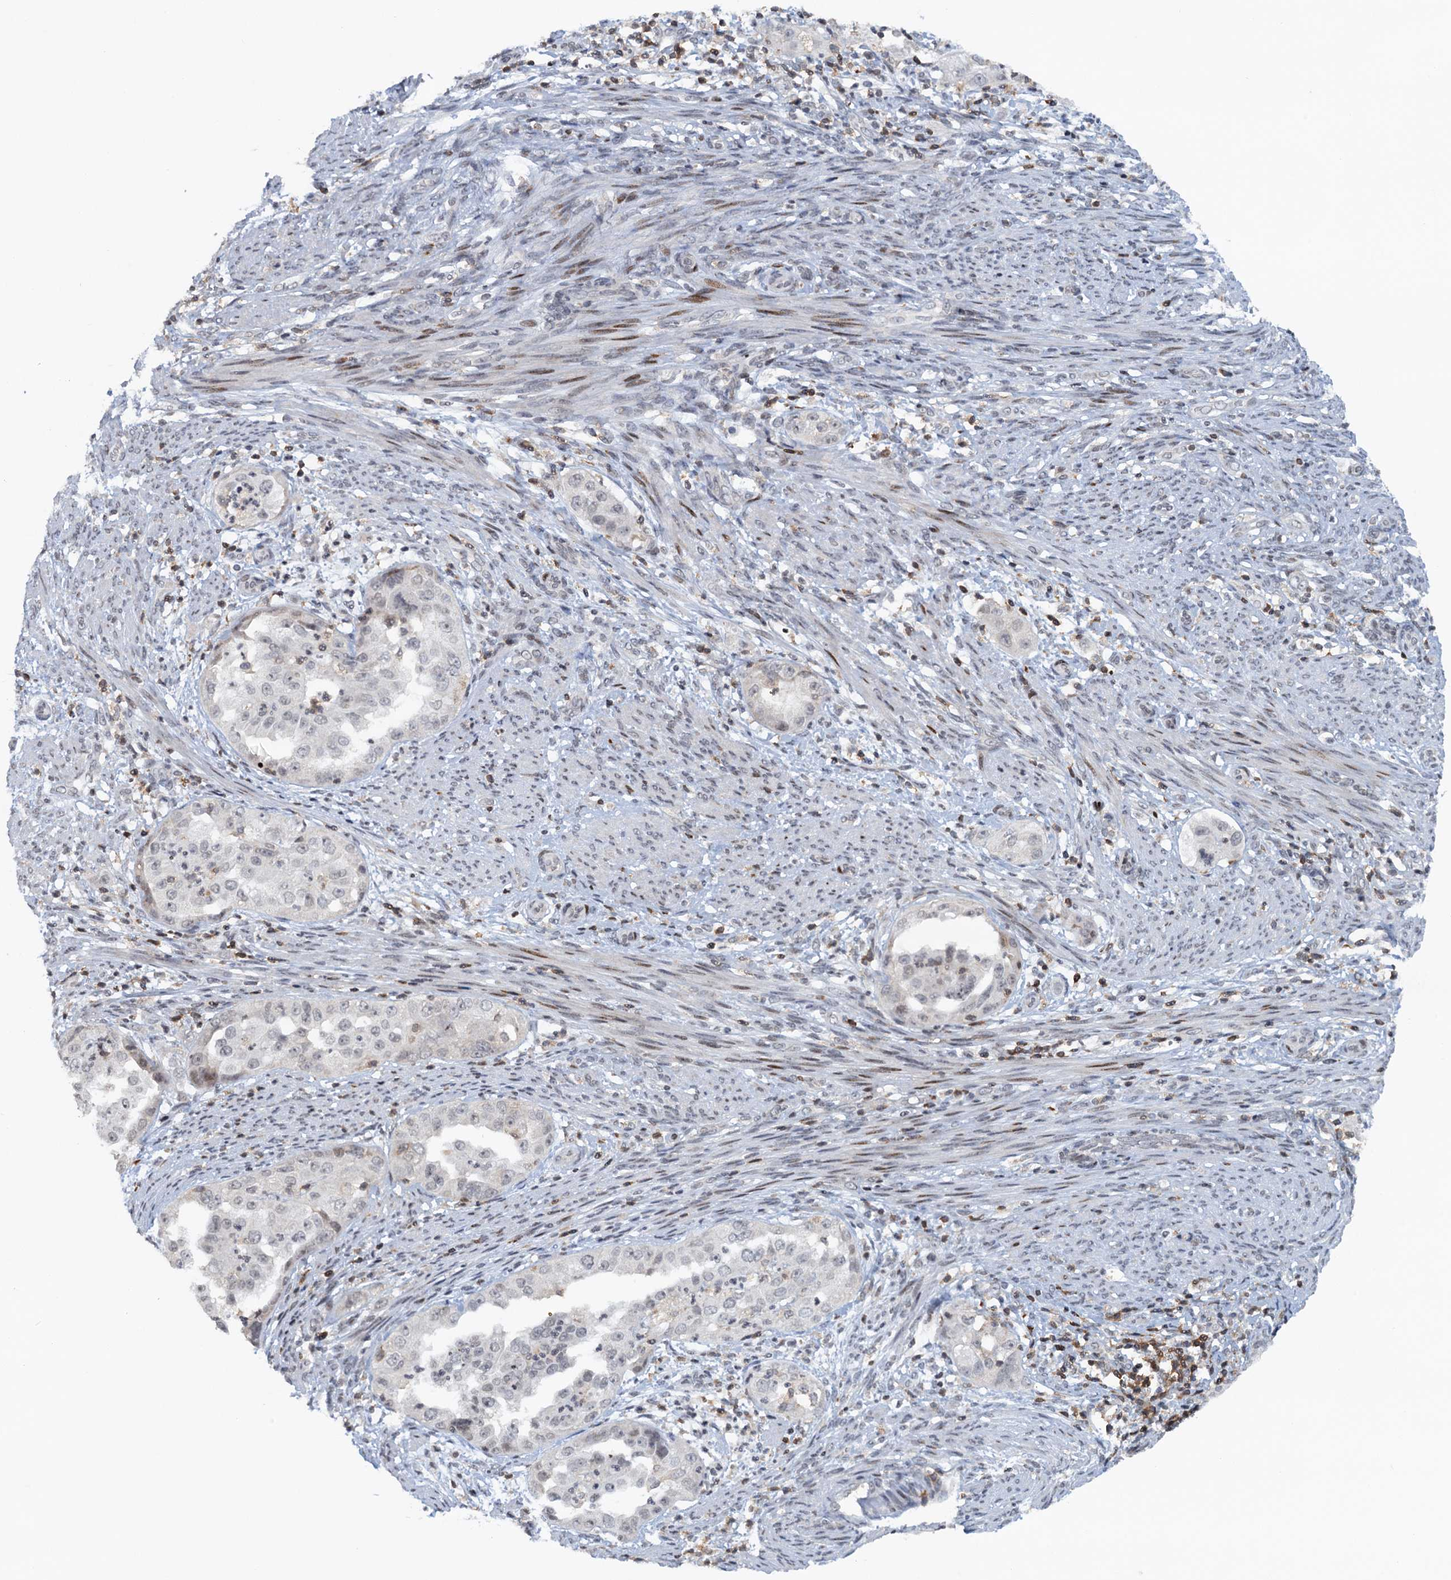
{"staining": {"intensity": "negative", "quantity": "none", "location": "none"}, "tissue": "endometrial cancer", "cell_type": "Tumor cells", "image_type": "cancer", "snomed": [{"axis": "morphology", "description": "Adenocarcinoma, NOS"}, {"axis": "topography", "description": "Endometrium"}], "caption": "High power microscopy photomicrograph of an IHC histopathology image of adenocarcinoma (endometrial), revealing no significant expression in tumor cells. (DAB (3,3'-diaminobenzidine) immunohistochemistry (IHC) visualized using brightfield microscopy, high magnification).", "gene": "FYB1", "patient": {"sex": "female", "age": 85}}